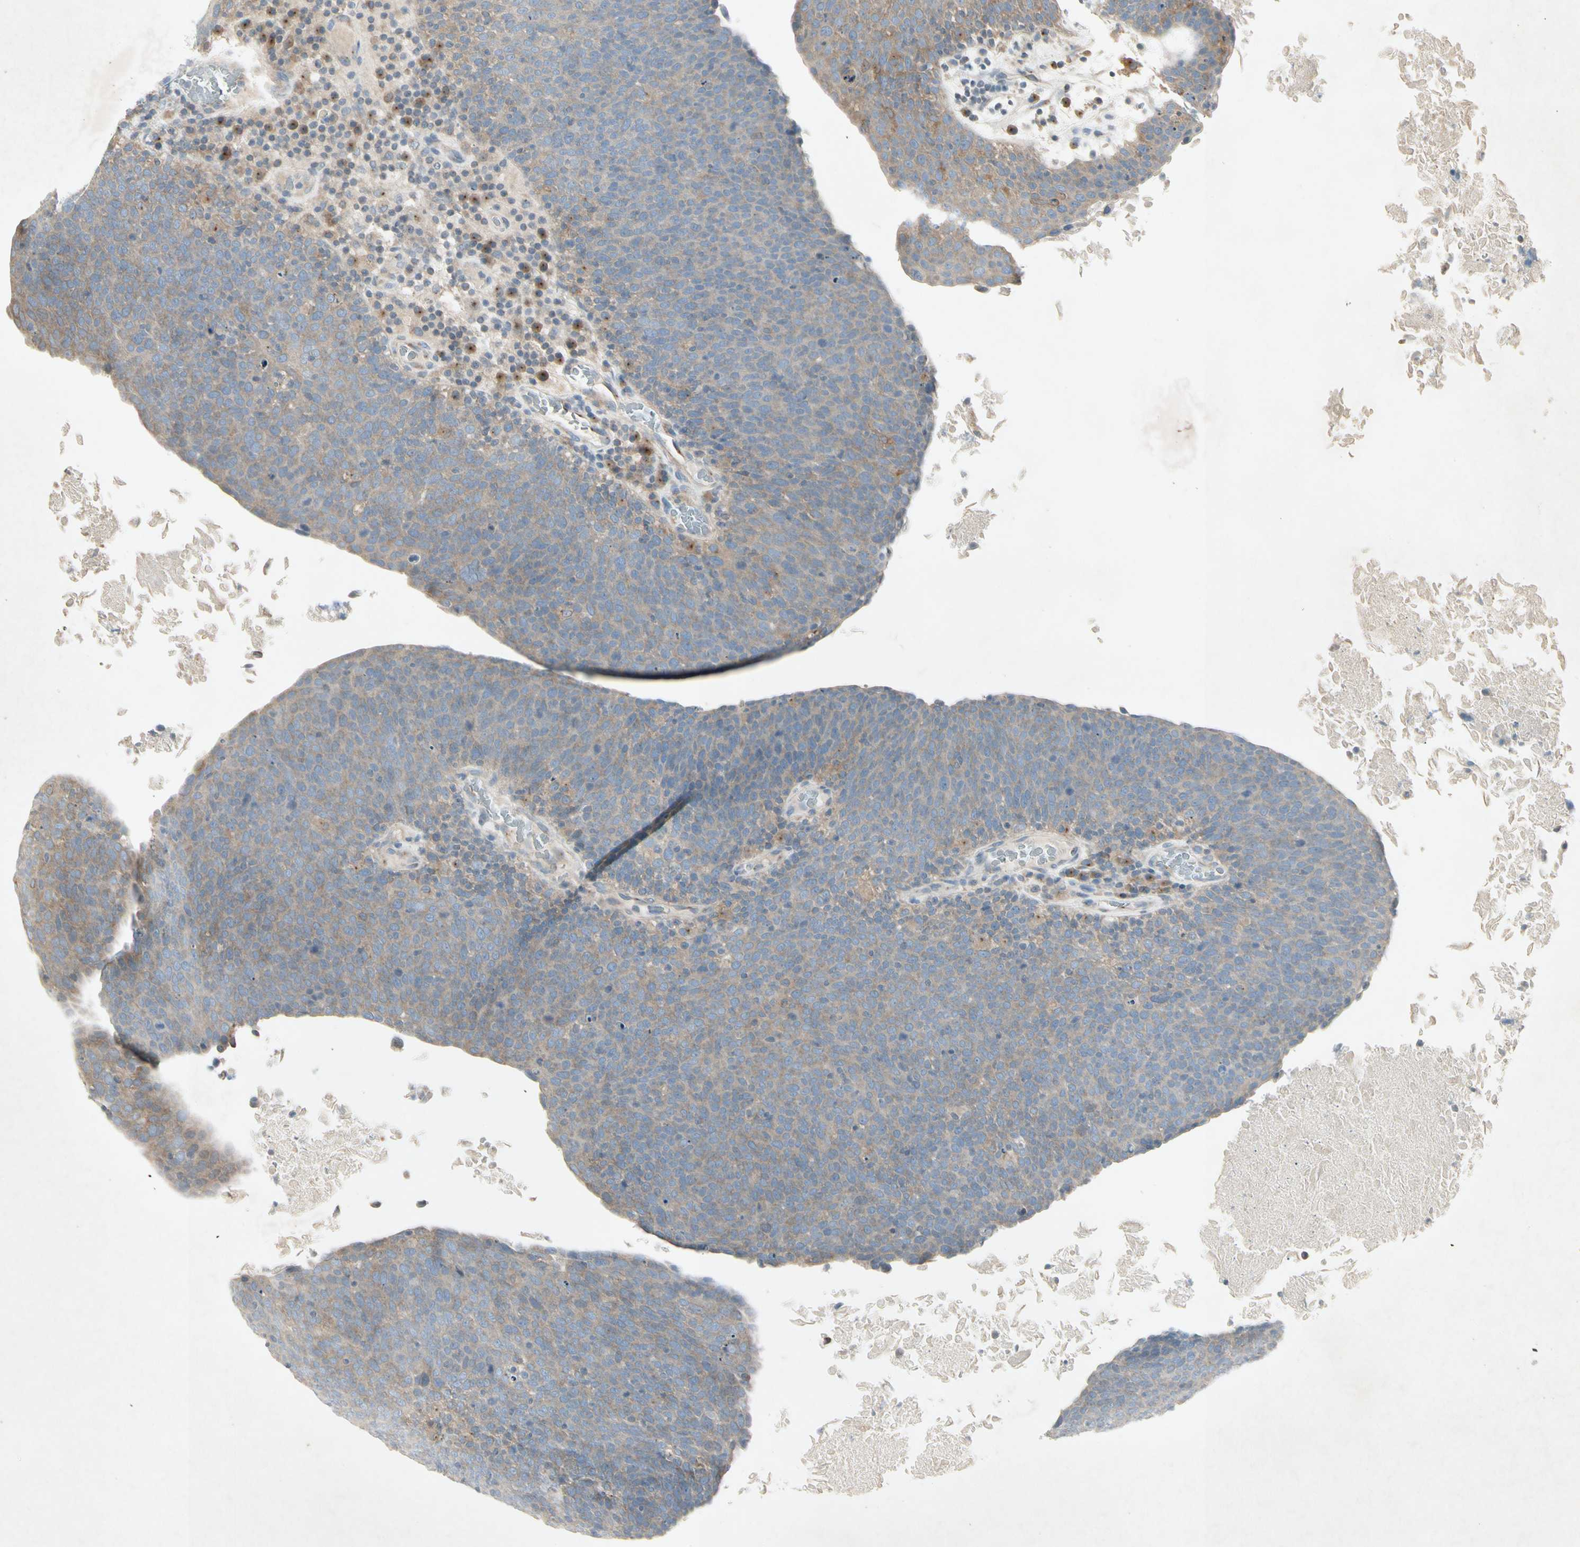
{"staining": {"intensity": "weak", "quantity": ">75%", "location": "cytoplasmic/membranous"}, "tissue": "head and neck cancer", "cell_type": "Tumor cells", "image_type": "cancer", "snomed": [{"axis": "morphology", "description": "Squamous cell carcinoma, NOS"}, {"axis": "morphology", "description": "Squamous cell carcinoma, metastatic, NOS"}, {"axis": "topography", "description": "Lymph node"}, {"axis": "topography", "description": "Head-Neck"}], "caption": "Head and neck squamous cell carcinoma stained for a protein (brown) demonstrates weak cytoplasmic/membranous positive positivity in approximately >75% of tumor cells.", "gene": "TEK", "patient": {"sex": "male", "age": 62}}